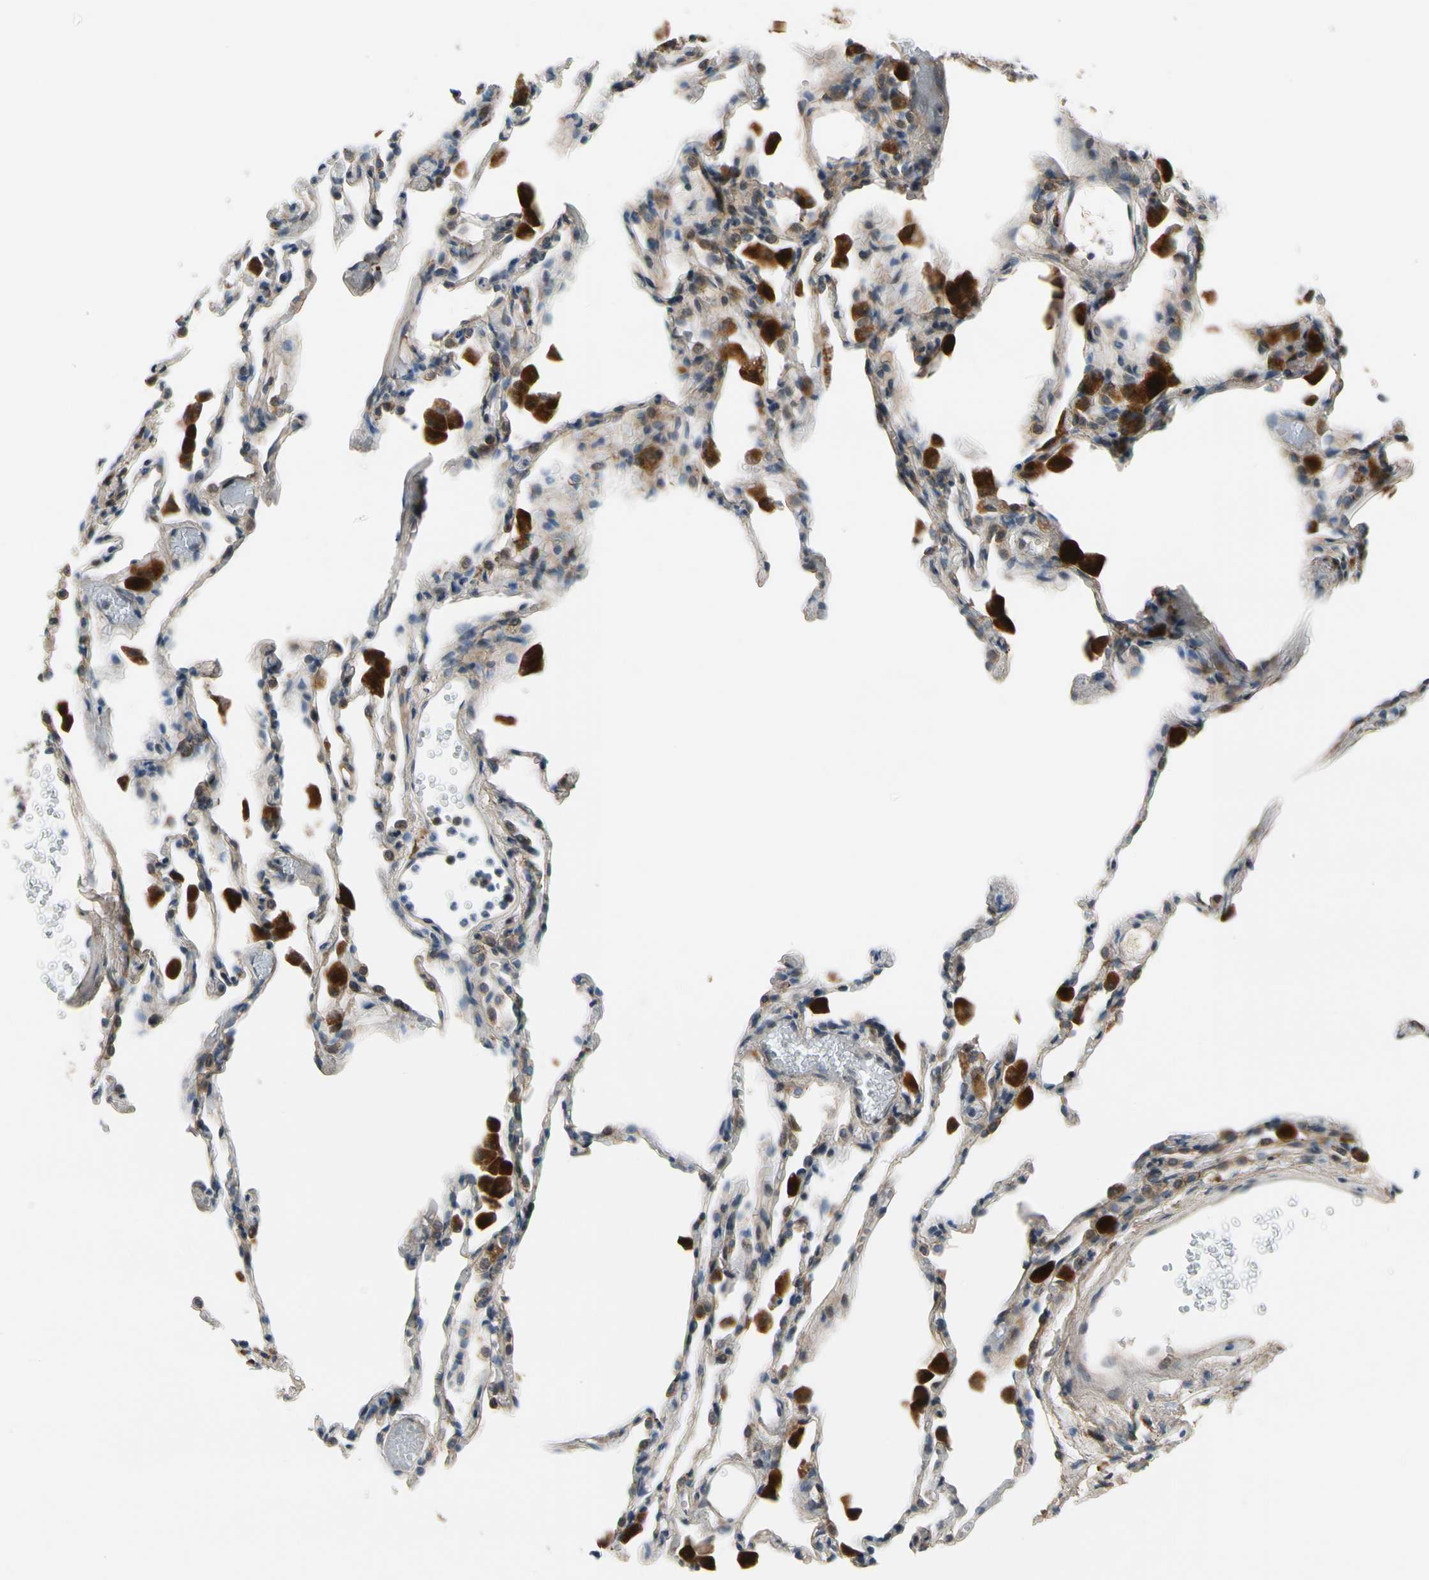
{"staining": {"intensity": "weak", "quantity": "25%-75%", "location": "cytoplasmic/membranous"}, "tissue": "lung", "cell_type": "Alveolar cells", "image_type": "normal", "snomed": [{"axis": "morphology", "description": "Normal tissue, NOS"}, {"axis": "topography", "description": "Lung"}], "caption": "Immunohistochemical staining of normal lung shows weak cytoplasmic/membranous protein expression in approximately 25%-75% of alveolar cells.", "gene": "MST1R", "patient": {"sex": "female", "age": 49}}